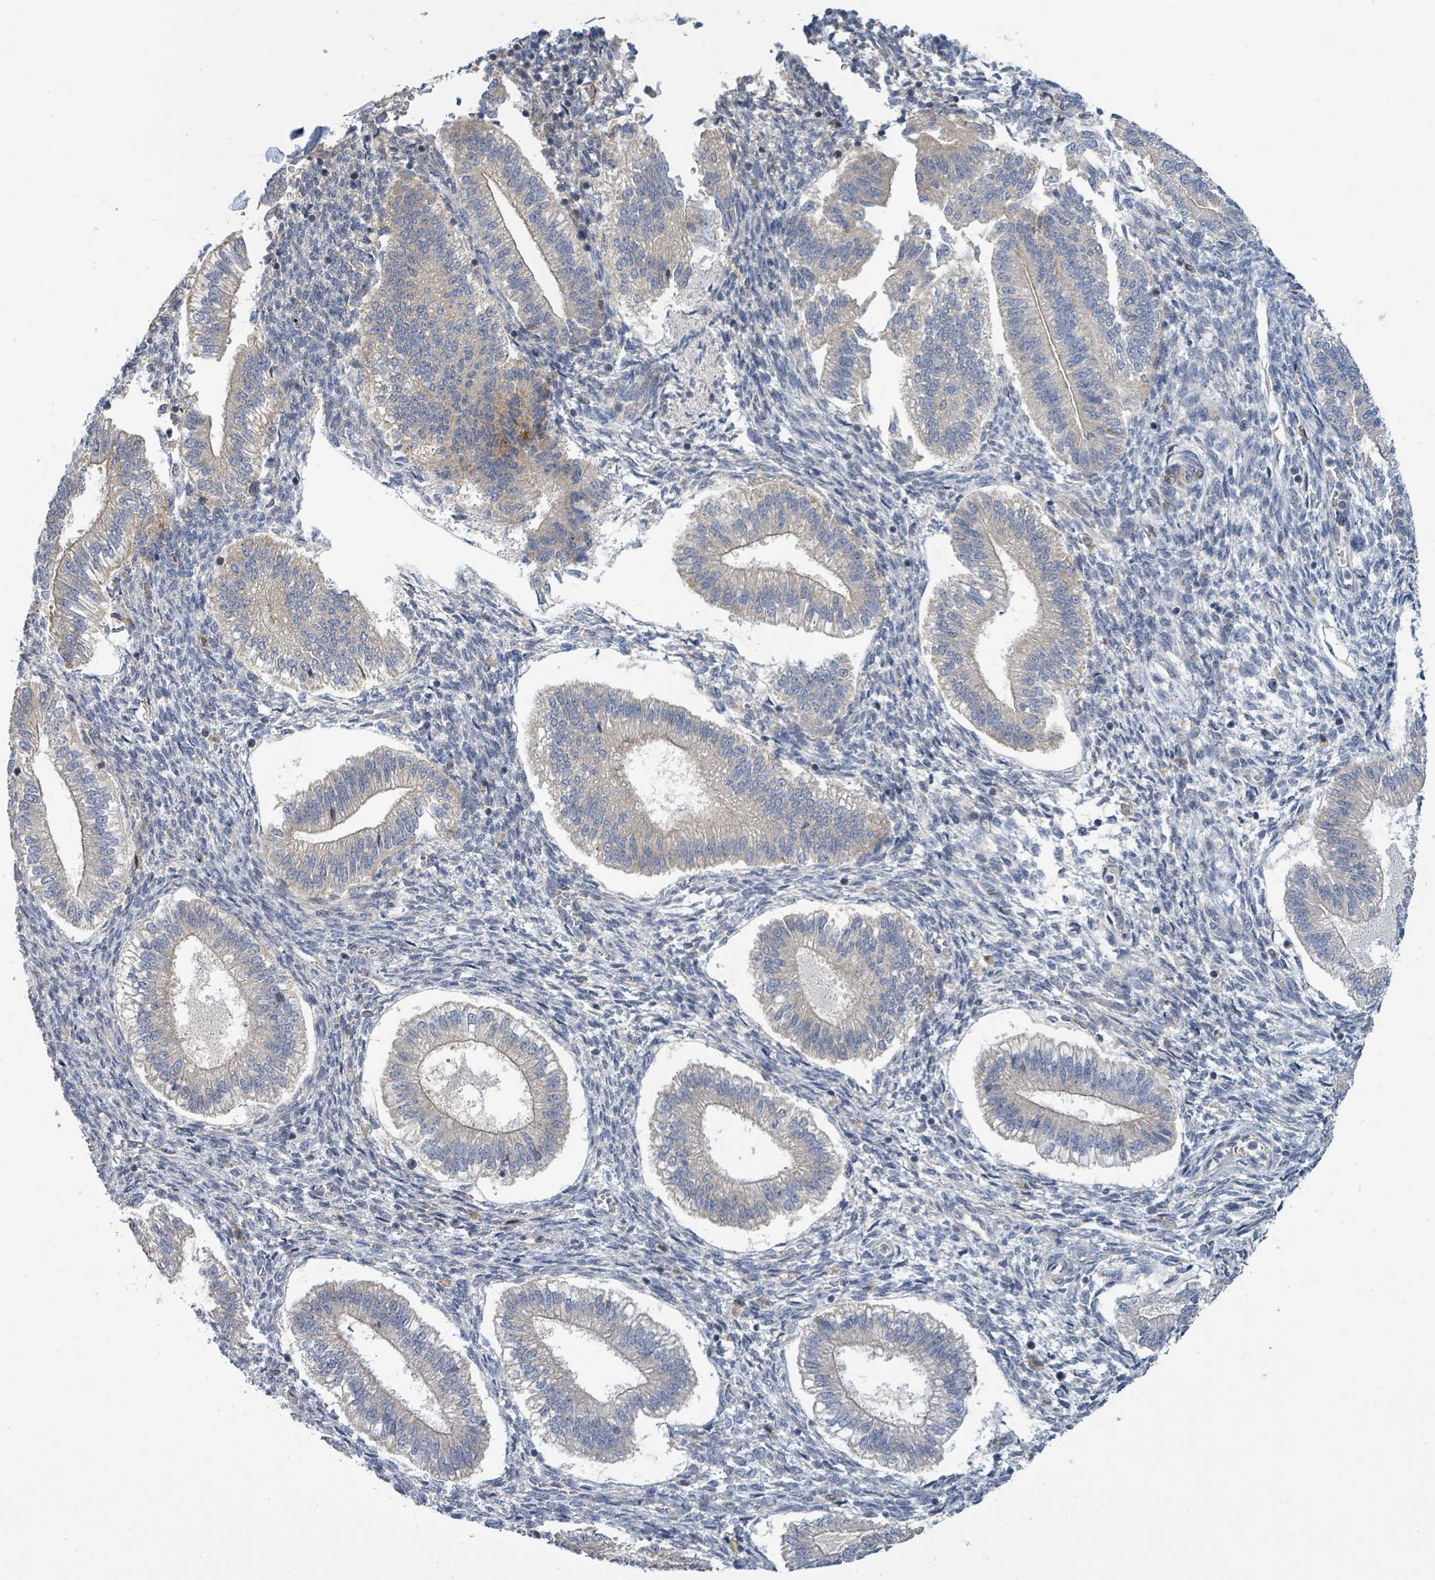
{"staining": {"intensity": "negative", "quantity": "none", "location": "none"}, "tissue": "endometrium", "cell_type": "Cells in endometrial stroma", "image_type": "normal", "snomed": [{"axis": "morphology", "description": "Normal tissue, NOS"}, {"axis": "topography", "description": "Endometrium"}], "caption": "Human endometrium stained for a protein using IHC displays no expression in cells in endometrial stroma.", "gene": "CFAP210", "patient": {"sex": "female", "age": 25}}